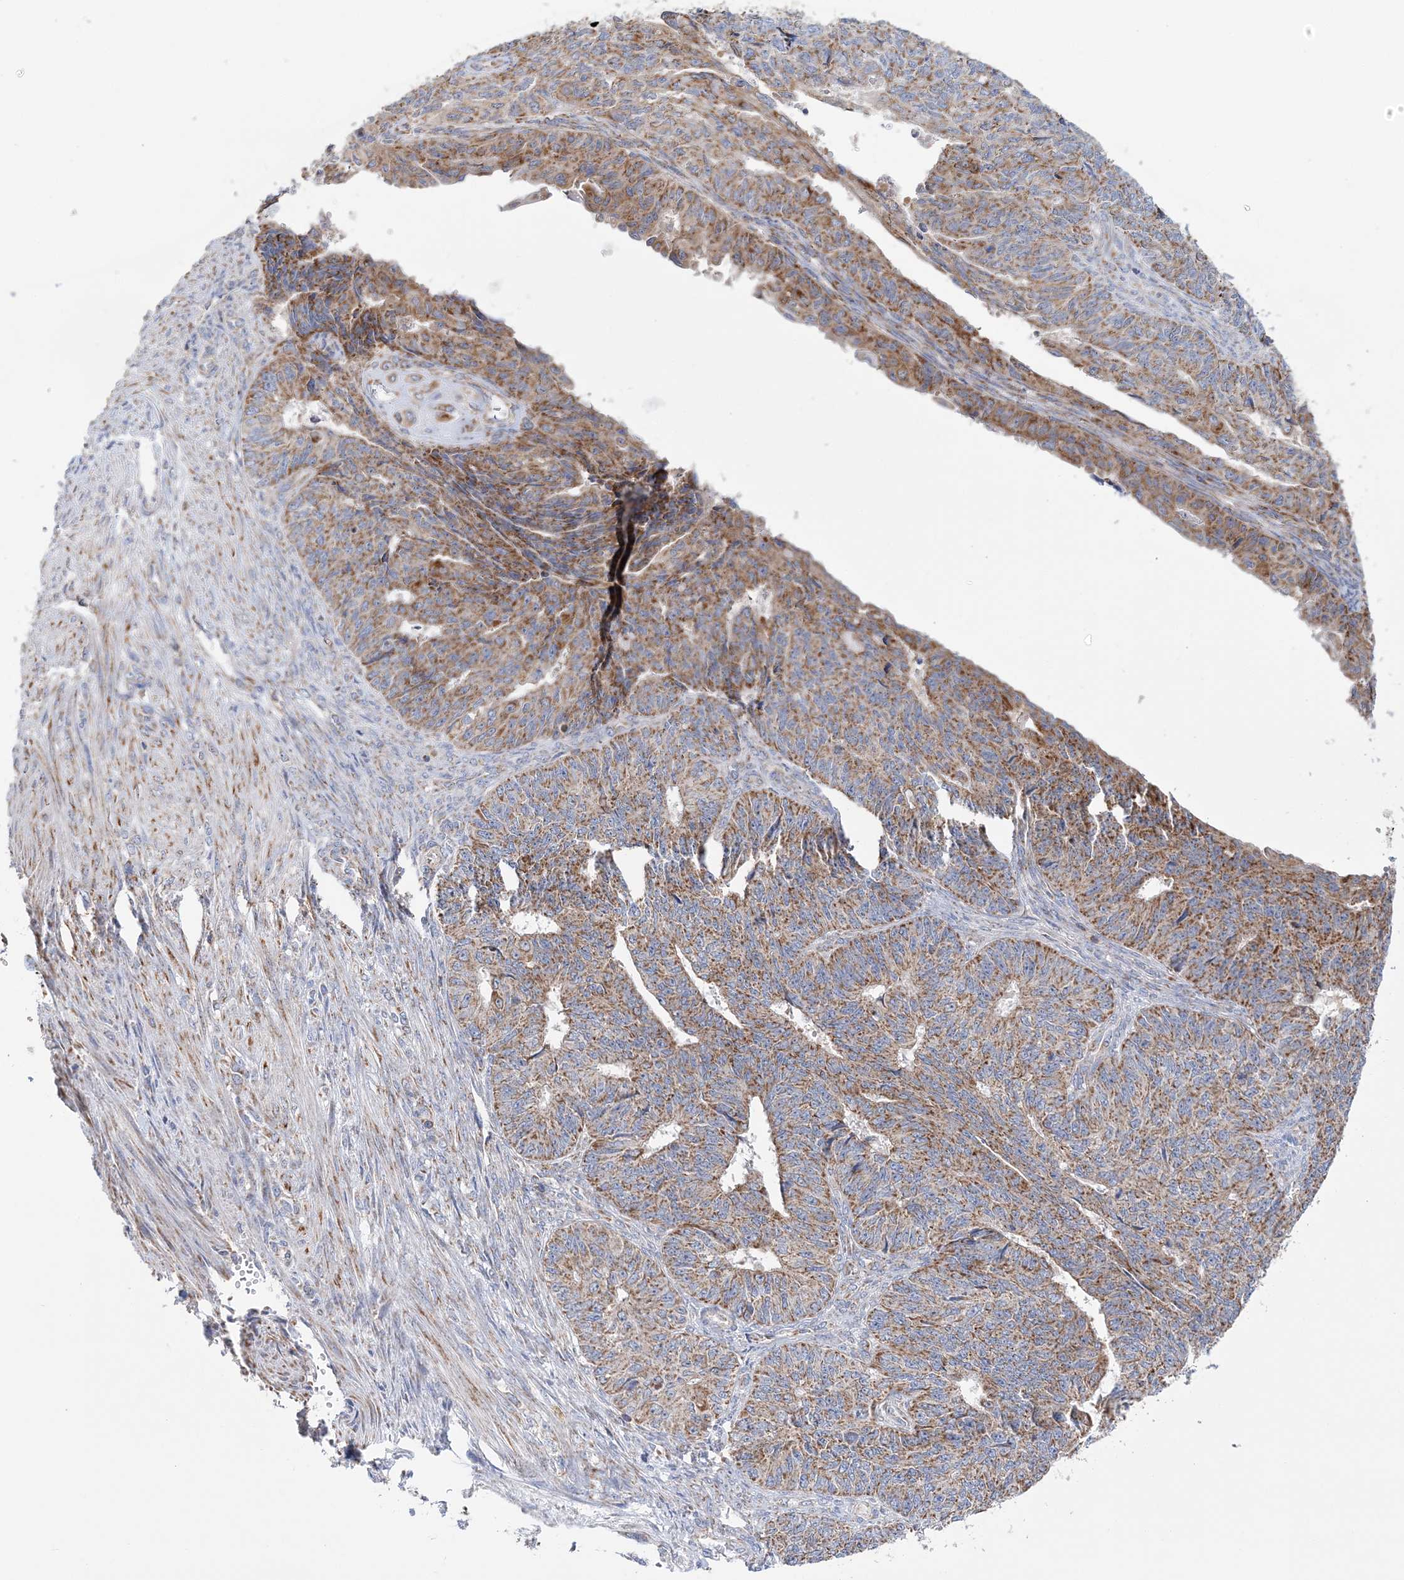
{"staining": {"intensity": "moderate", "quantity": ">75%", "location": "cytoplasmic/membranous"}, "tissue": "endometrial cancer", "cell_type": "Tumor cells", "image_type": "cancer", "snomed": [{"axis": "morphology", "description": "Adenocarcinoma, NOS"}, {"axis": "topography", "description": "Endometrium"}], "caption": "Tumor cells exhibit moderate cytoplasmic/membranous positivity in about >75% of cells in endometrial cancer.", "gene": "TTC32", "patient": {"sex": "female", "age": 32}}